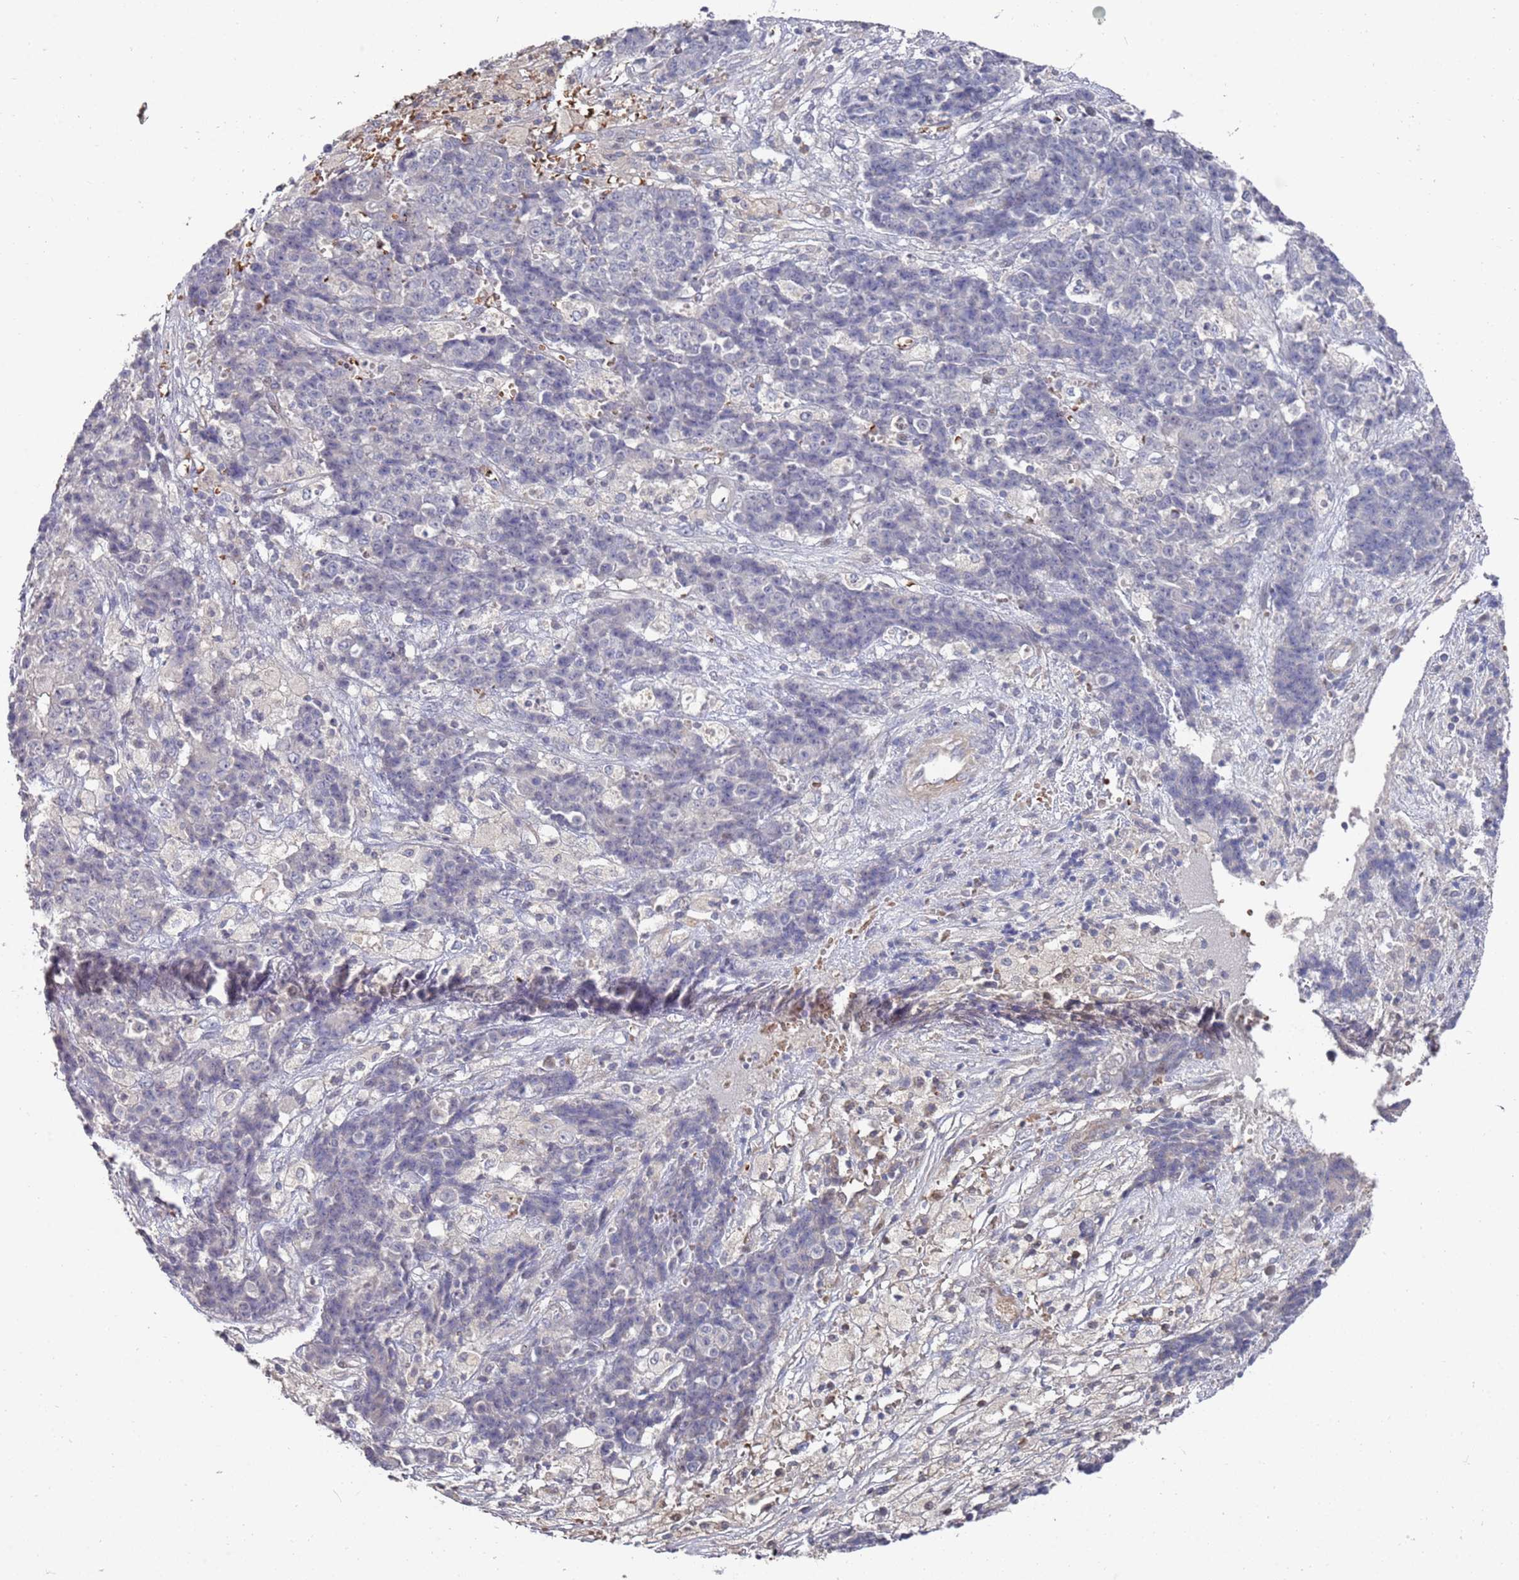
{"staining": {"intensity": "negative", "quantity": "none", "location": "none"}, "tissue": "ovarian cancer", "cell_type": "Tumor cells", "image_type": "cancer", "snomed": [{"axis": "morphology", "description": "Carcinoma, endometroid"}, {"axis": "topography", "description": "Ovary"}], "caption": "Immunohistochemistry image of human ovarian cancer stained for a protein (brown), which demonstrates no expression in tumor cells.", "gene": "LACC1", "patient": {"sex": "female", "age": 42}}